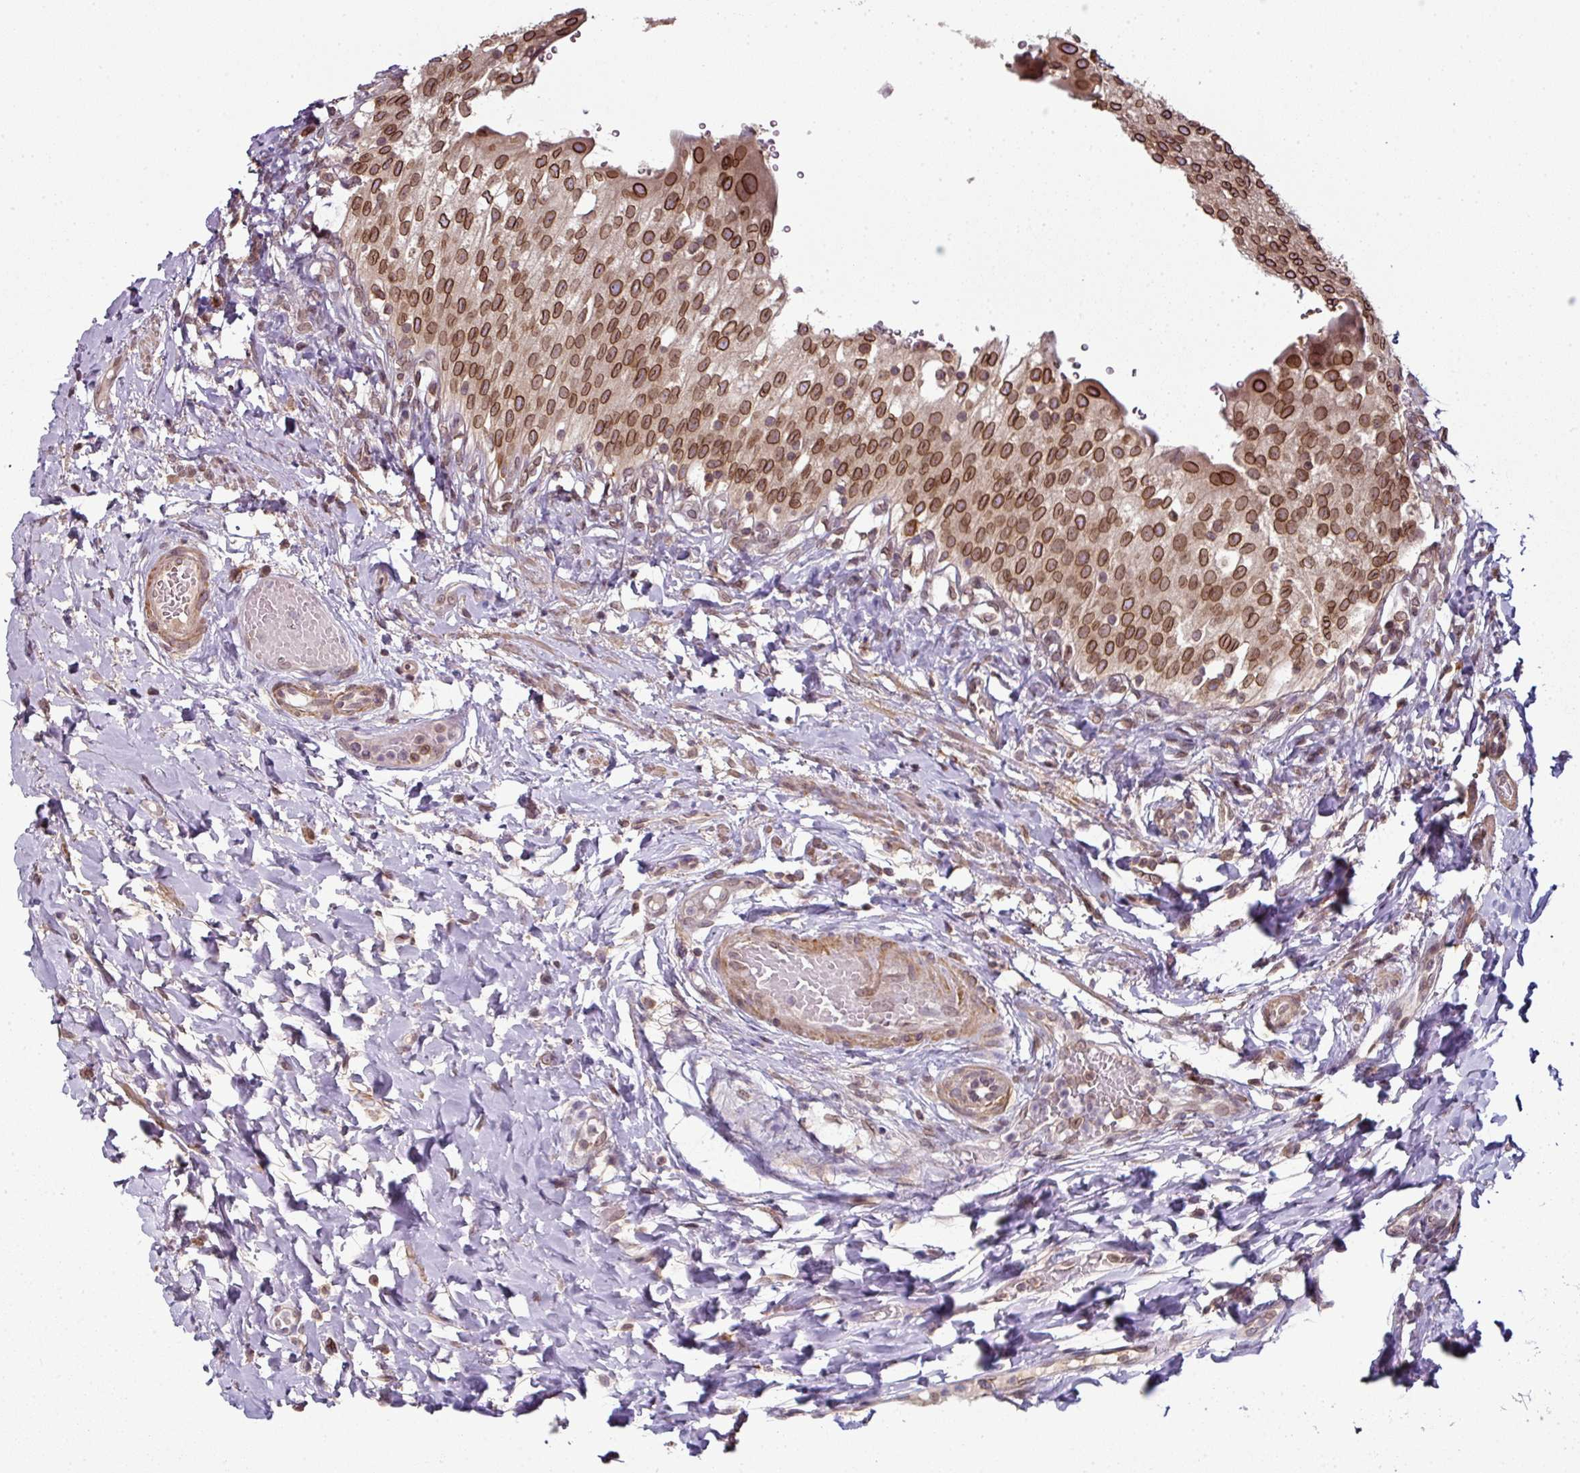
{"staining": {"intensity": "strong", "quantity": ">75%", "location": "cytoplasmic/membranous,nuclear"}, "tissue": "urinary bladder", "cell_type": "Urothelial cells", "image_type": "normal", "snomed": [{"axis": "morphology", "description": "Normal tissue, NOS"}, {"axis": "morphology", "description": "Inflammation, NOS"}, {"axis": "topography", "description": "Urinary bladder"}], "caption": "Immunohistochemistry image of normal human urinary bladder stained for a protein (brown), which shows high levels of strong cytoplasmic/membranous,nuclear positivity in about >75% of urothelial cells.", "gene": "RANGAP1", "patient": {"sex": "male", "age": 64}}